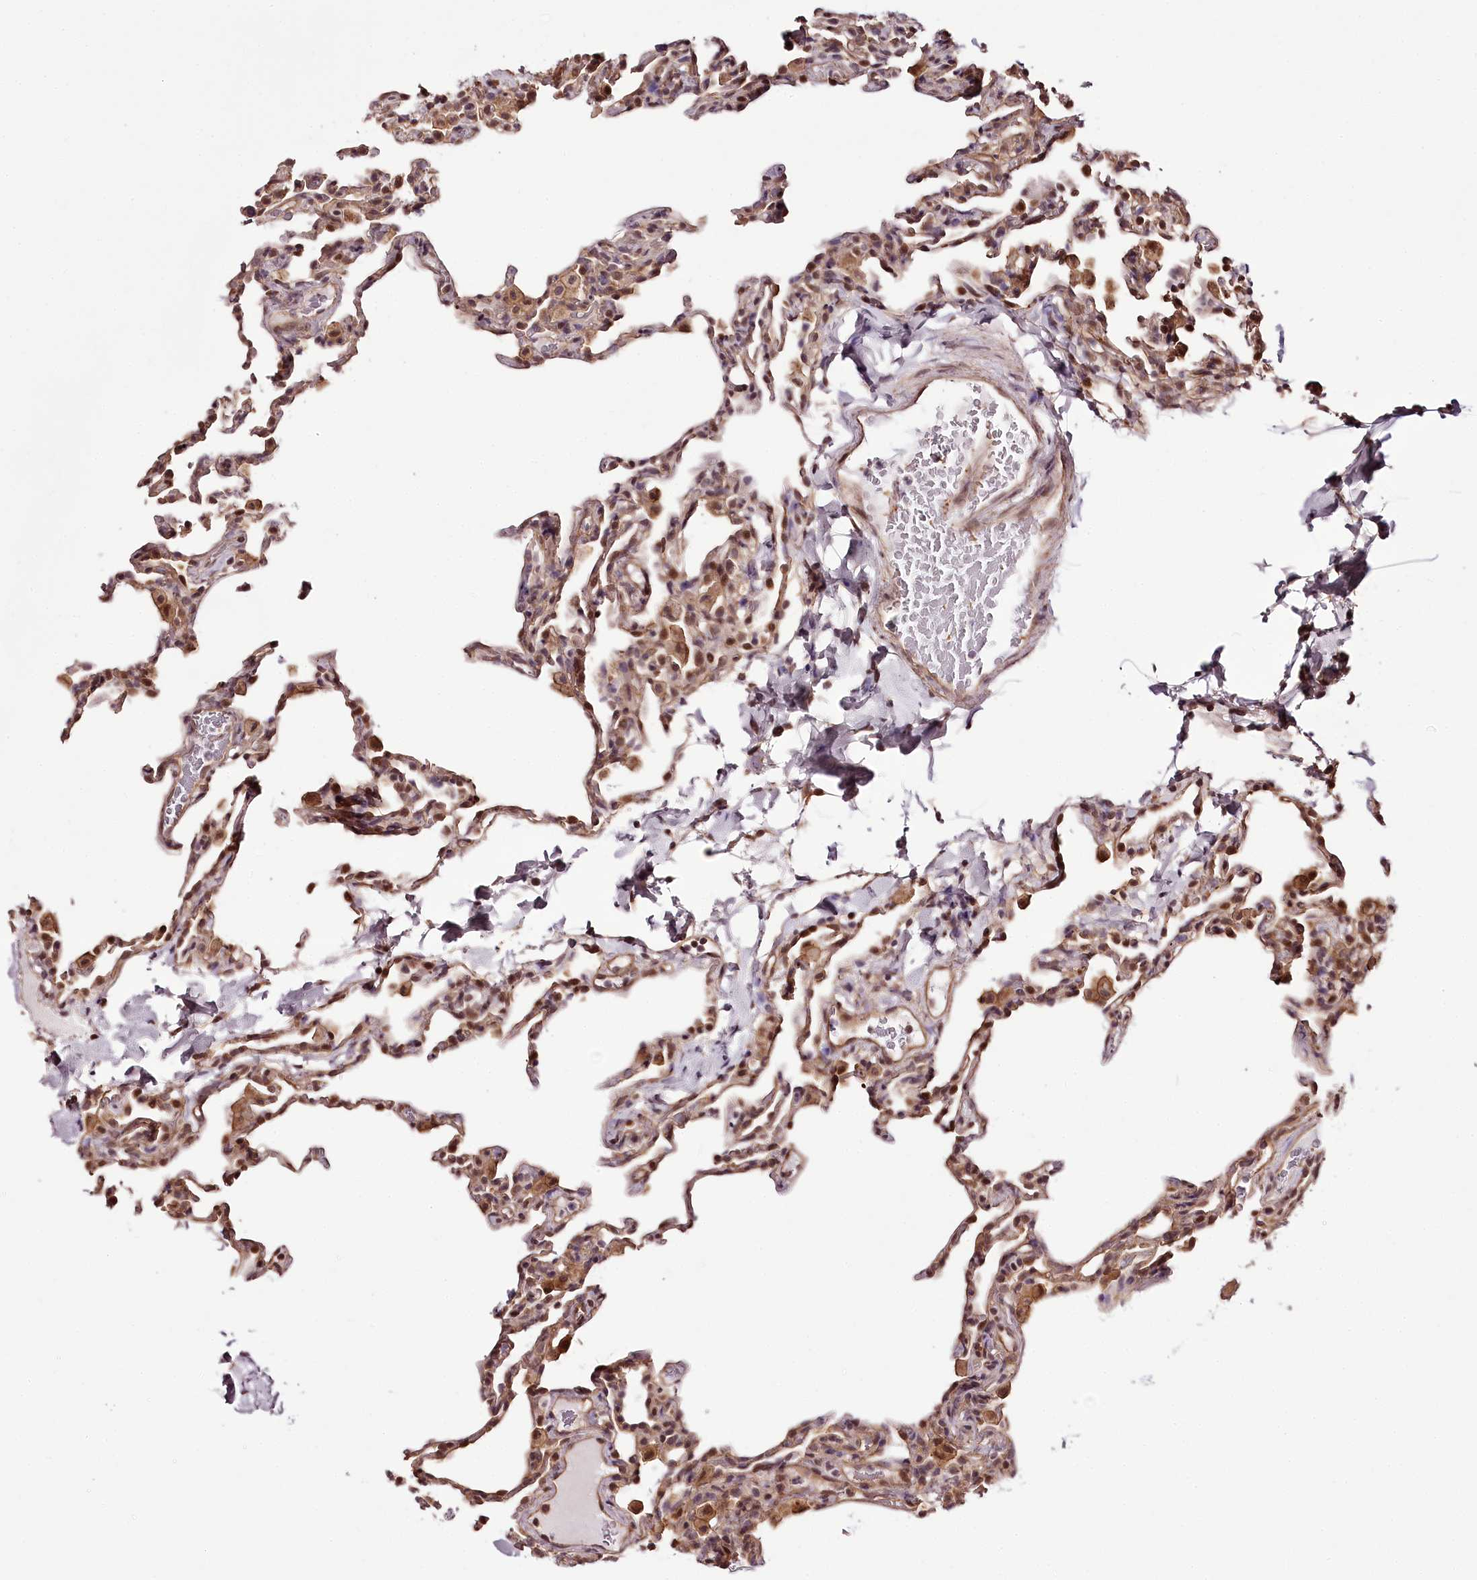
{"staining": {"intensity": "moderate", "quantity": "25%-75%", "location": "nuclear"}, "tissue": "lung", "cell_type": "Alveolar cells", "image_type": "normal", "snomed": [{"axis": "morphology", "description": "Normal tissue, NOS"}, {"axis": "topography", "description": "Lung"}], "caption": "Immunohistochemical staining of unremarkable lung demonstrates medium levels of moderate nuclear expression in approximately 25%-75% of alveolar cells. Nuclei are stained in blue.", "gene": "TTC33", "patient": {"sex": "male", "age": 20}}